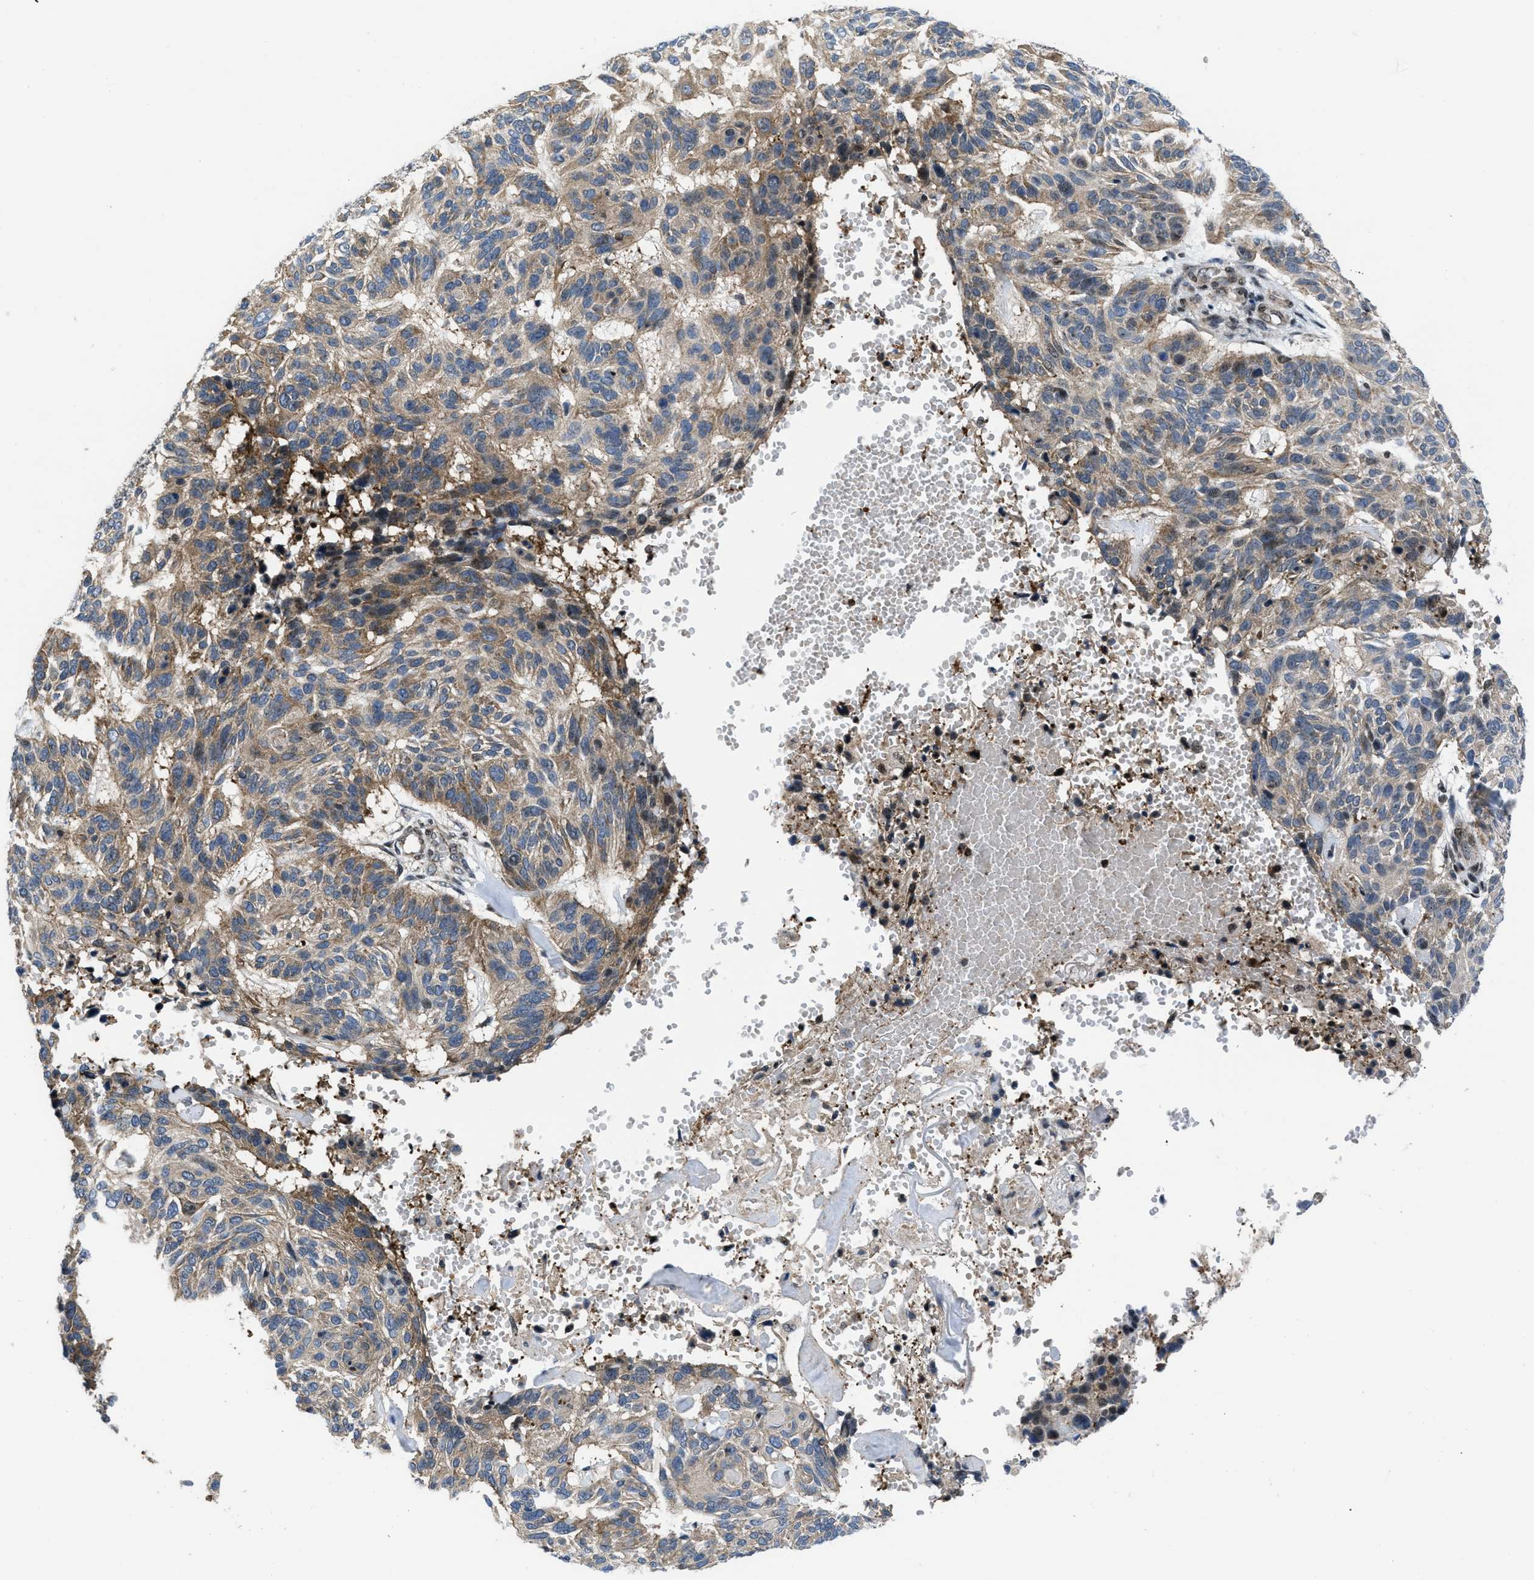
{"staining": {"intensity": "moderate", "quantity": ">75%", "location": "cytoplasmic/membranous"}, "tissue": "skin cancer", "cell_type": "Tumor cells", "image_type": "cancer", "snomed": [{"axis": "morphology", "description": "Basal cell carcinoma"}, {"axis": "topography", "description": "Skin"}], "caption": "A brown stain labels moderate cytoplasmic/membranous expression of a protein in skin cancer (basal cell carcinoma) tumor cells. The protein of interest is shown in brown color, while the nuclei are stained blue.", "gene": "PPP2CB", "patient": {"sex": "male", "age": 85}}